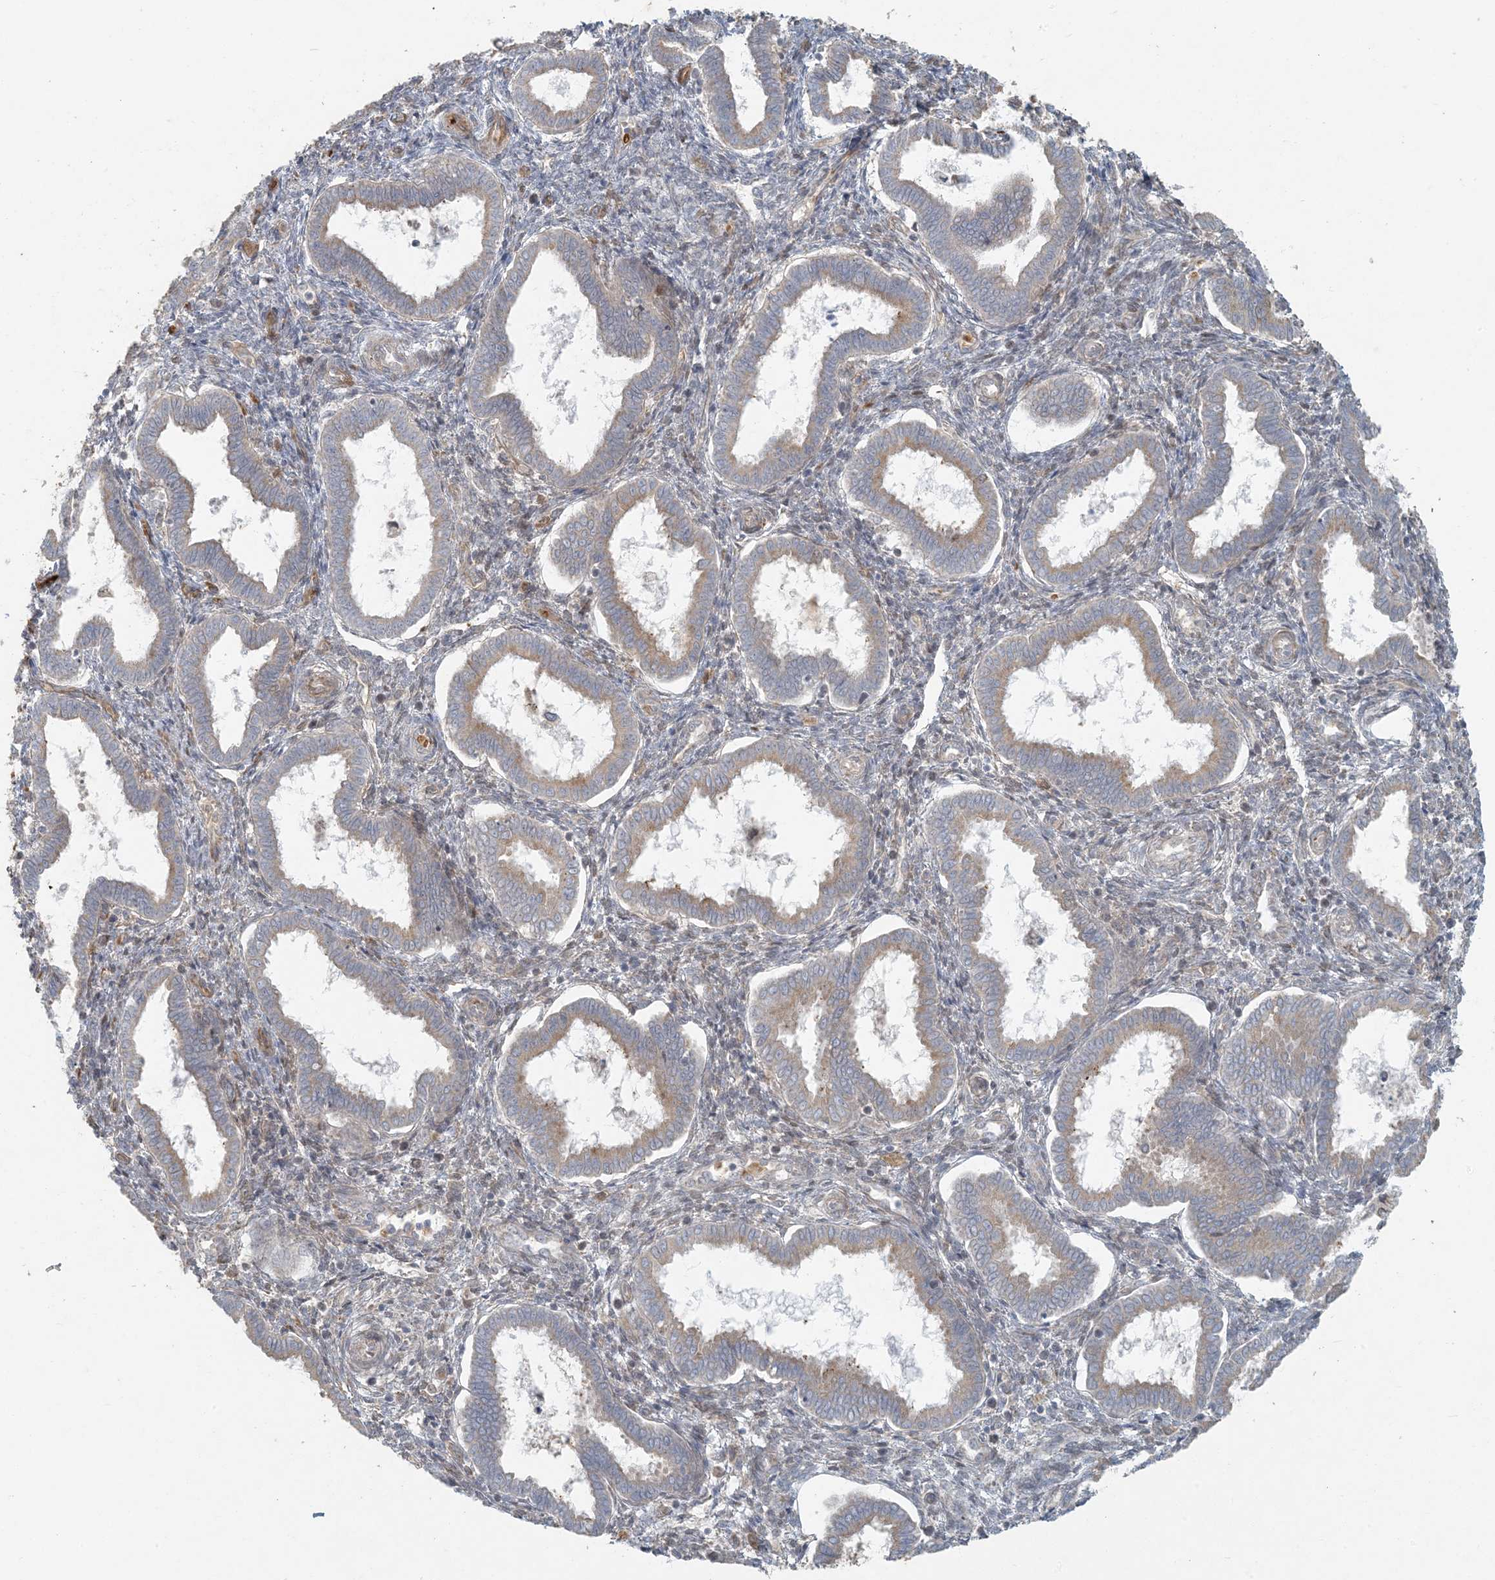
{"staining": {"intensity": "negative", "quantity": "none", "location": "none"}, "tissue": "endometrium", "cell_type": "Cells in endometrial stroma", "image_type": "normal", "snomed": [{"axis": "morphology", "description": "Normal tissue, NOS"}, {"axis": "topography", "description": "Endometrium"}], "caption": "A high-resolution histopathology image shows immunohistochemistry (IHC) staining of unremarkable endometrium, which shows no significant positivity in cells in endometrial stroma.", "gene": "HACL1", "patient": {"sex": "female", "age": 24}}